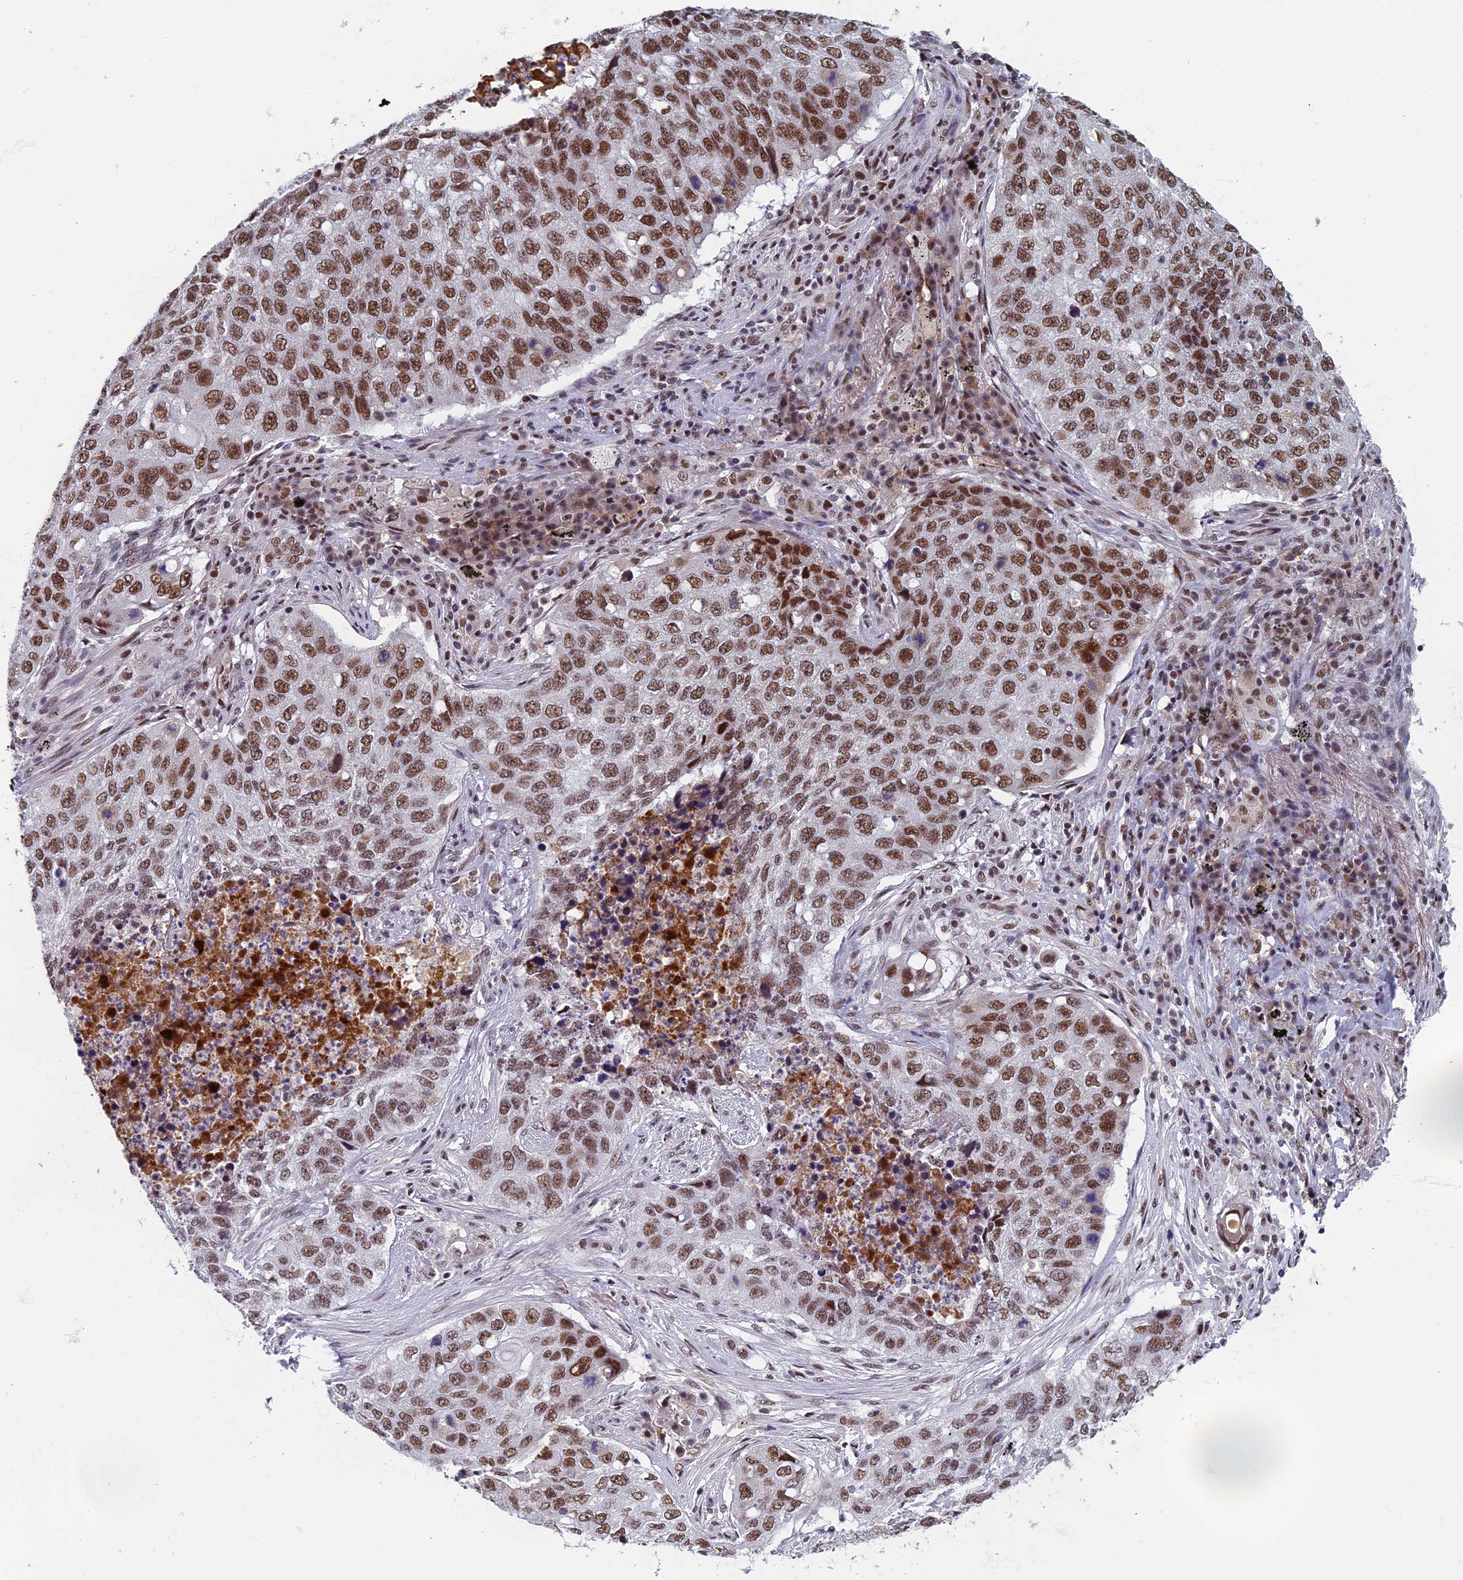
{"staining": {"intensity": "moderate", "quantity": ">75%", "location": "nuclear"}, "tissue": "lung cancer", "cell_type": "Tumor cells", "image_type": "cancer", "snomed": [{"axis": "morphology", "description": "Squamous cell carcinoma, NOS"}, {"axis": "topography", "description": "Lung"}], "caption": "Immunohistochemical staining of human lung cancer (squamous cell carcinoma) demonstrates medium levels of moderate nuclear staining in approximately >75% of tumor cells.", "gene": "TAF13", "patient": {"sex": "female", "age": 63}}